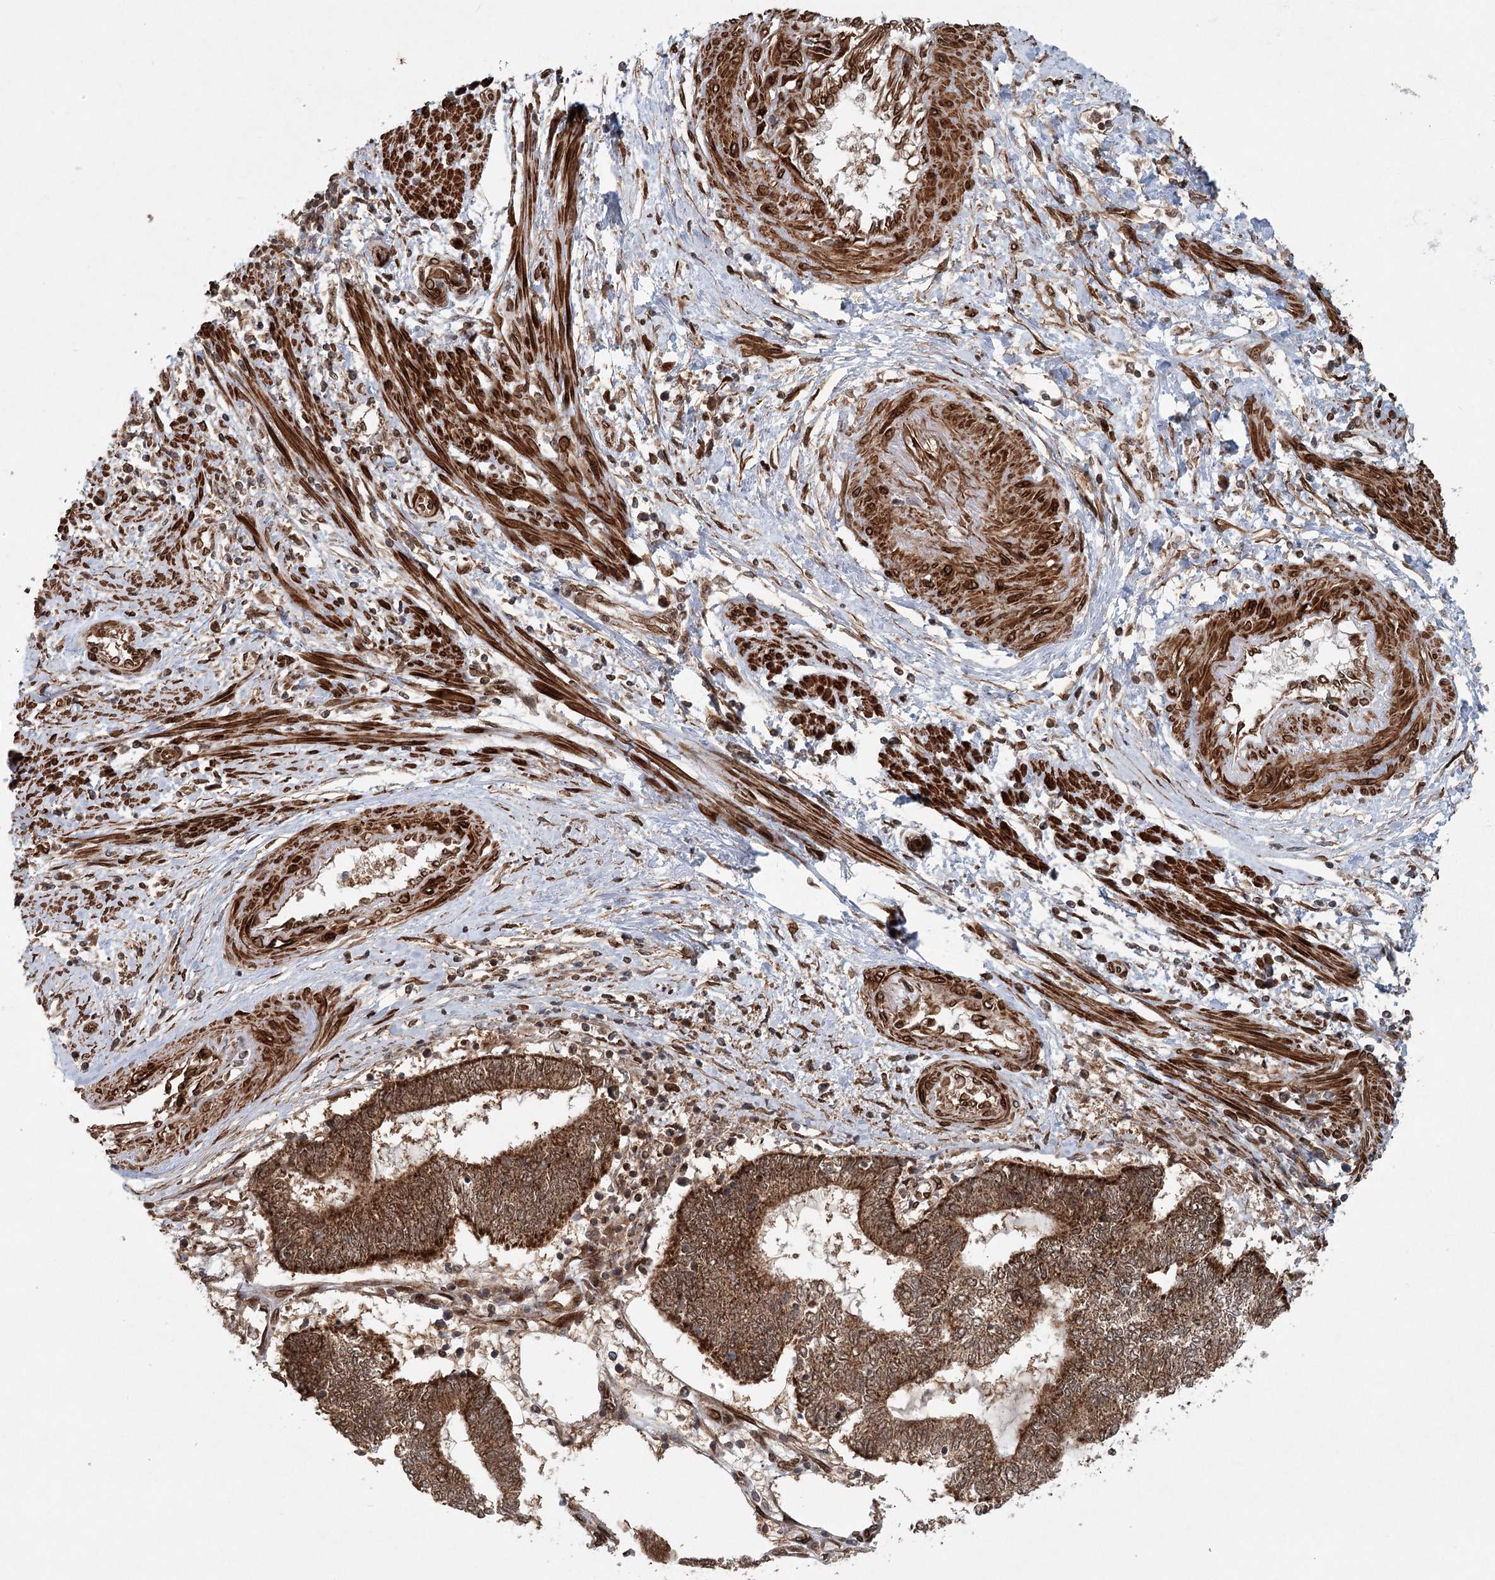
{"staining": {"intensity": "moderate", "quantity": ">75%", "location": "cytoplasmic/membranous"}, "tissue": "endometrial cancer", "cell_type": "Tumor cells", "image_type": "cancer", "snomed": [{"axis": "morphology", "description": "Adenocarcinoma, NOS"}, {"axis": "topography", "description": "Uterus"}, {"axis": "topography", "description": "Endometrium"}], "caption": "Endometrial cancer stained with immunohistochemistry (IHC) shows moderate cytoplasmic/membranous staining in approximately >75% of tumor cells. (Stains: DAB in brown, nuclei in blue, Microscopy: brightfield microscopy at high magnification).", "gene": "BCKDHA", "patient": {"sex": "female", "age": 70}}